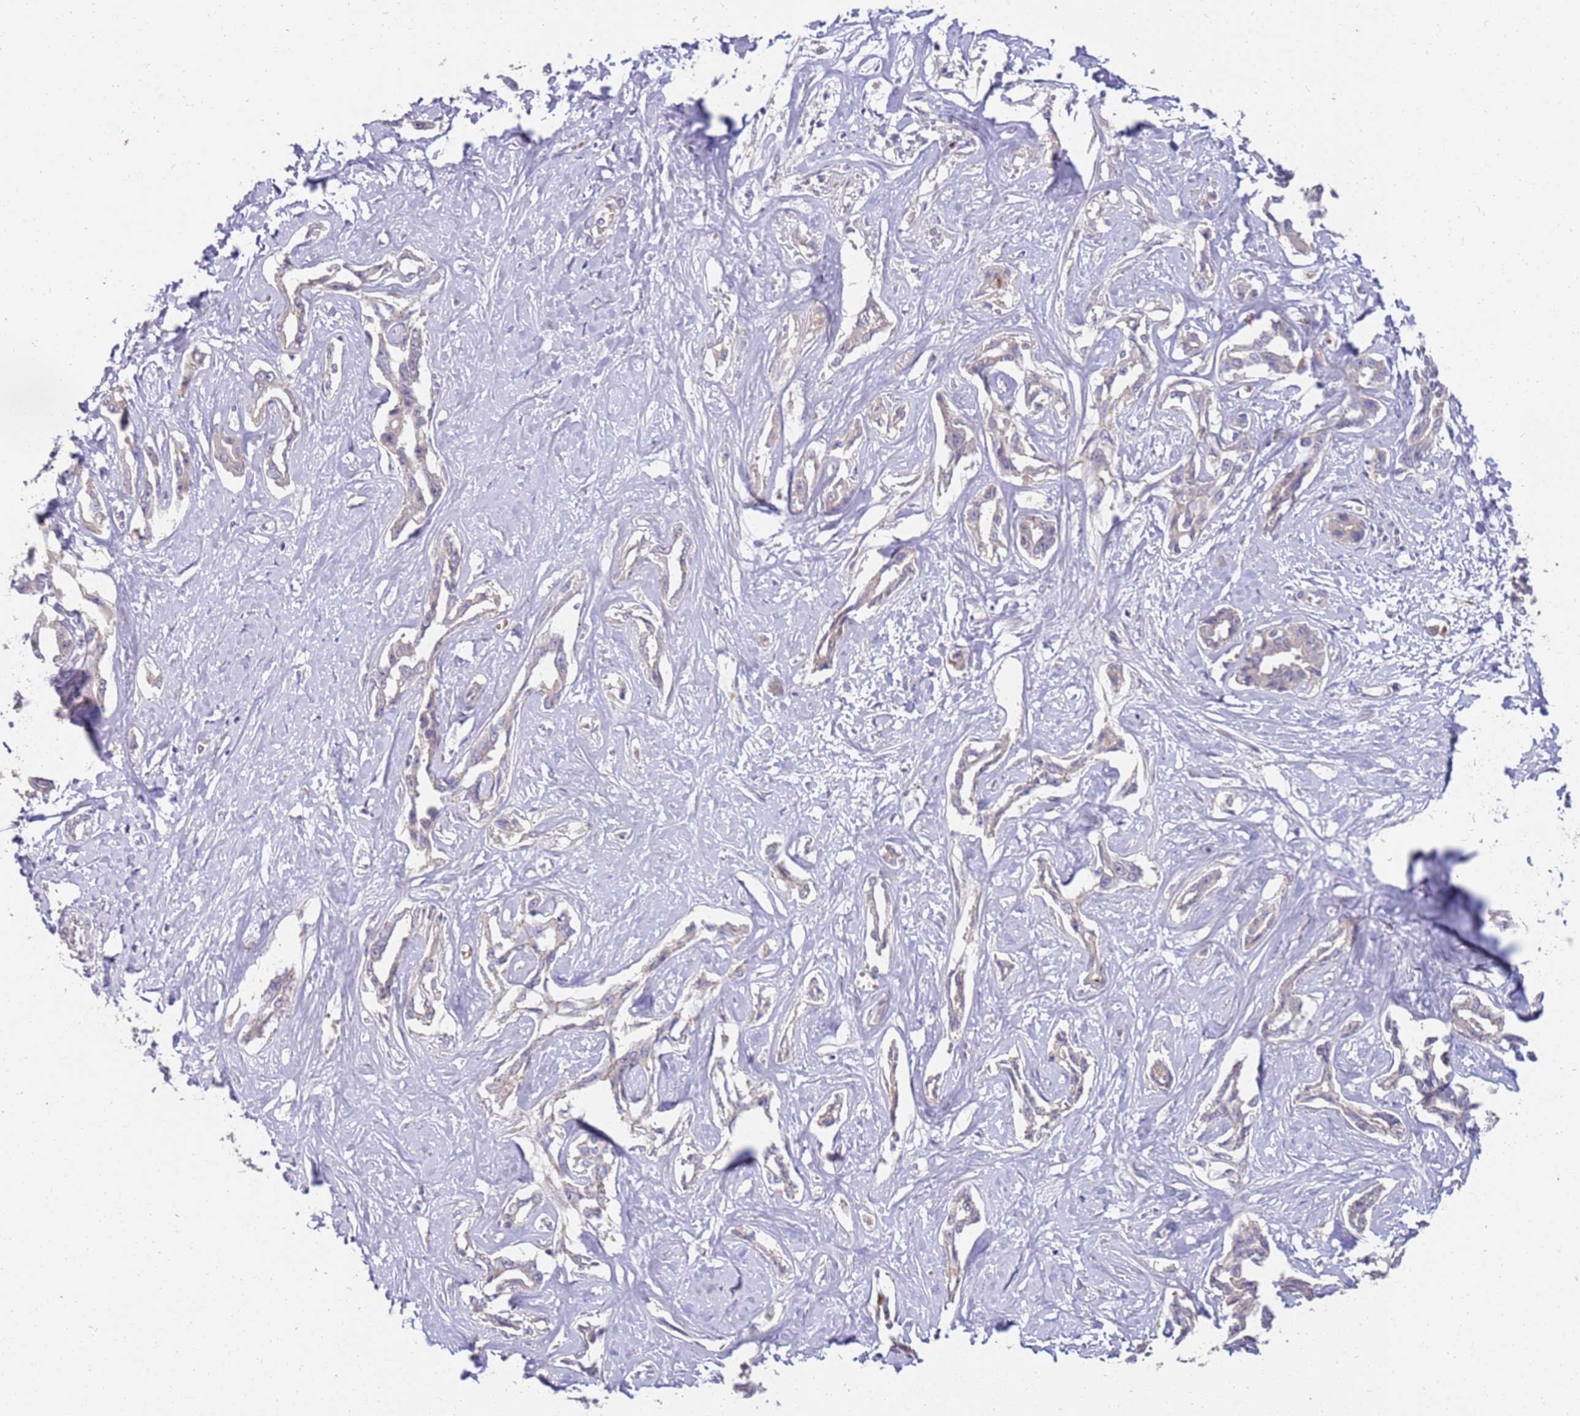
{"staining": {"intensity": "negative", "quantity": "none", "location": "none"}, "tissue": "liver cancer", "cell_type": "Tumor cells", "image_type": "cancer", "snomed": [{"axis": "morphology", "description": "Cholangiocarcinoma"}, {"axis": "topography", "description": "Liver"}], "caption": "This is an immunohistochemistry histopathology image of human liver cancer (cholangiocarcinoma). There is no staining in tumor cells.", "gene": "NMUR2", "patient": {"sex": "male", "age": 59}}